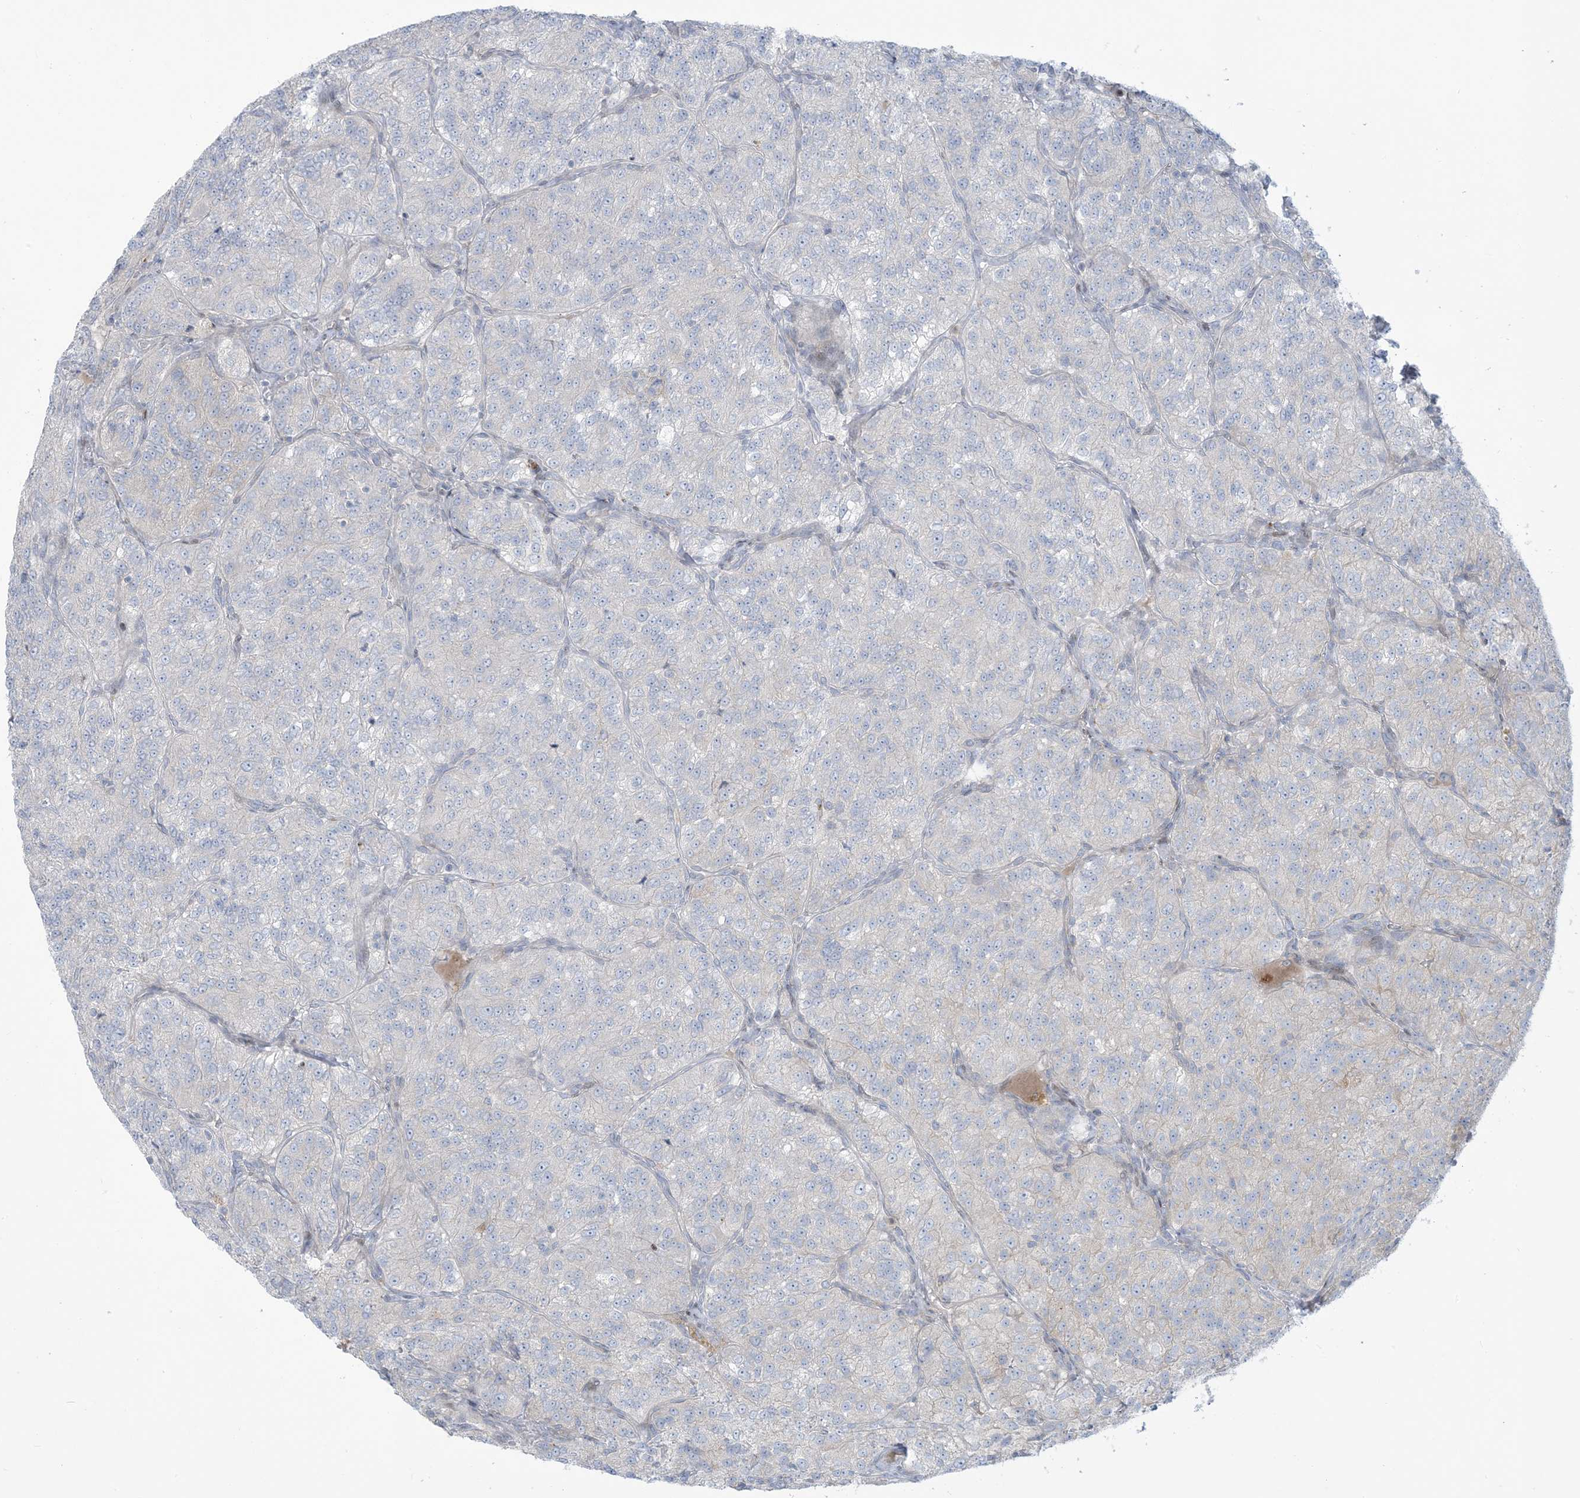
{"staining": {"intensity": "negative", "quantity": "none", "location": "none"}, "tissue": "renal cancer", "cell_type": "Tumor cells", "image_type": "cancer", "snomed": [{"axis": "morphology", "description": "Adenocarcinoma, NOS"}, {"axis": "topography", "description": "Kidney"}], "caption": "Adenocarcinoma (renal) was stained to show a protein in brown. There is no significant staining in tumor cells. (DAB (3,3'-diaminobenzidine) IHC with hematoxylin counter stain).", "gene": "AFTPH", "patient": {"sex": "female", "age": 63}}